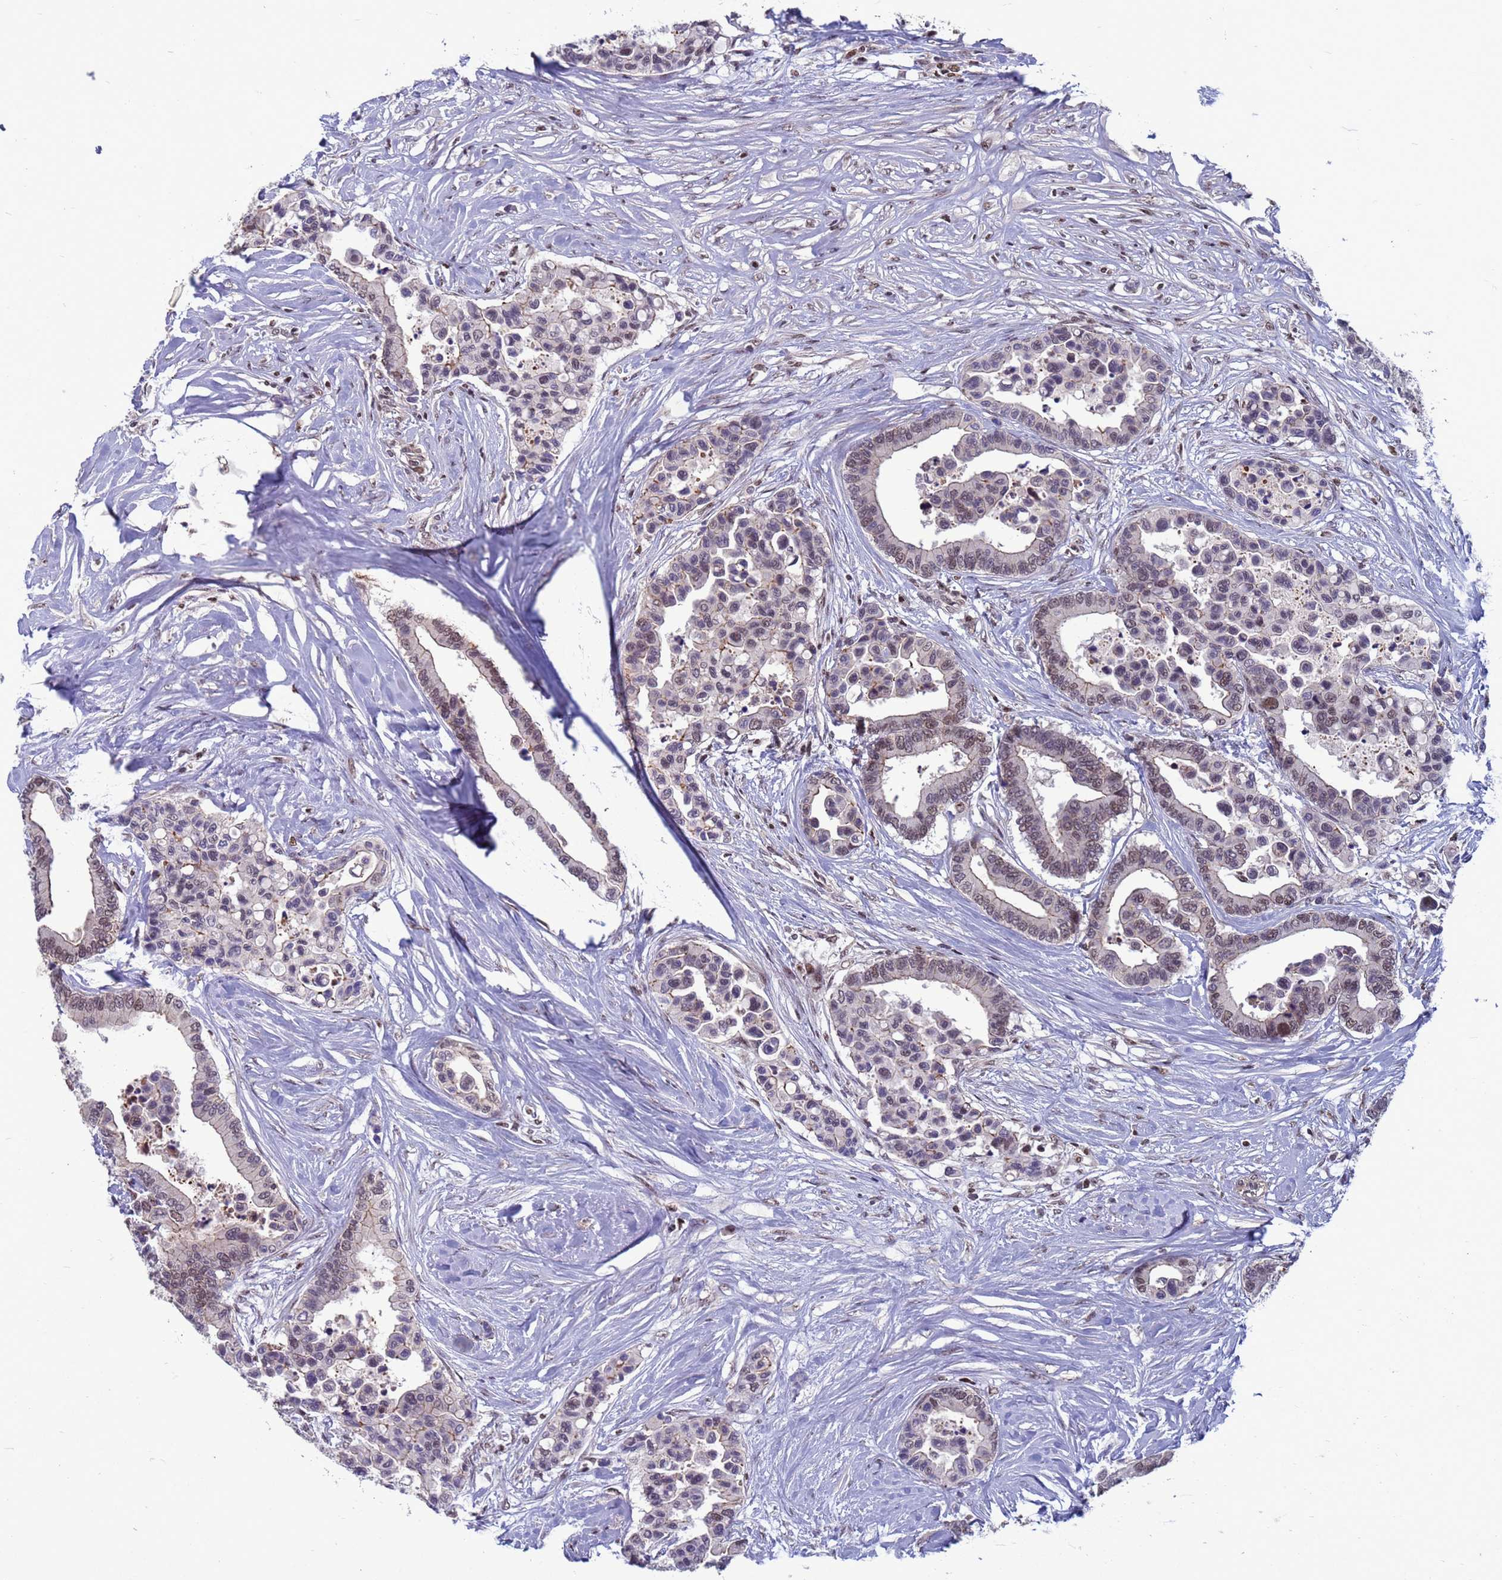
{"staining": {"intensity": "moderate", "quantity": "<25%", "location": "nuclear"}, "tissue": "colorectal cancer", "cell_type": "Tumor cells", "image_type": "cancer", "snomed": [{"axis": "morphology", "description": "Adenocarcinoma, NOS"}, {"axis": "topography", "description": "Colon"}], "caption": "There is low levels of moderate nuclear positivity in tumor cells of adenocarcinoma (colorectal), as demonstrated by immunohistochemical staining (brown color).", "gene": "NSL1", "patient": {"sex": "male", "age": 82}}